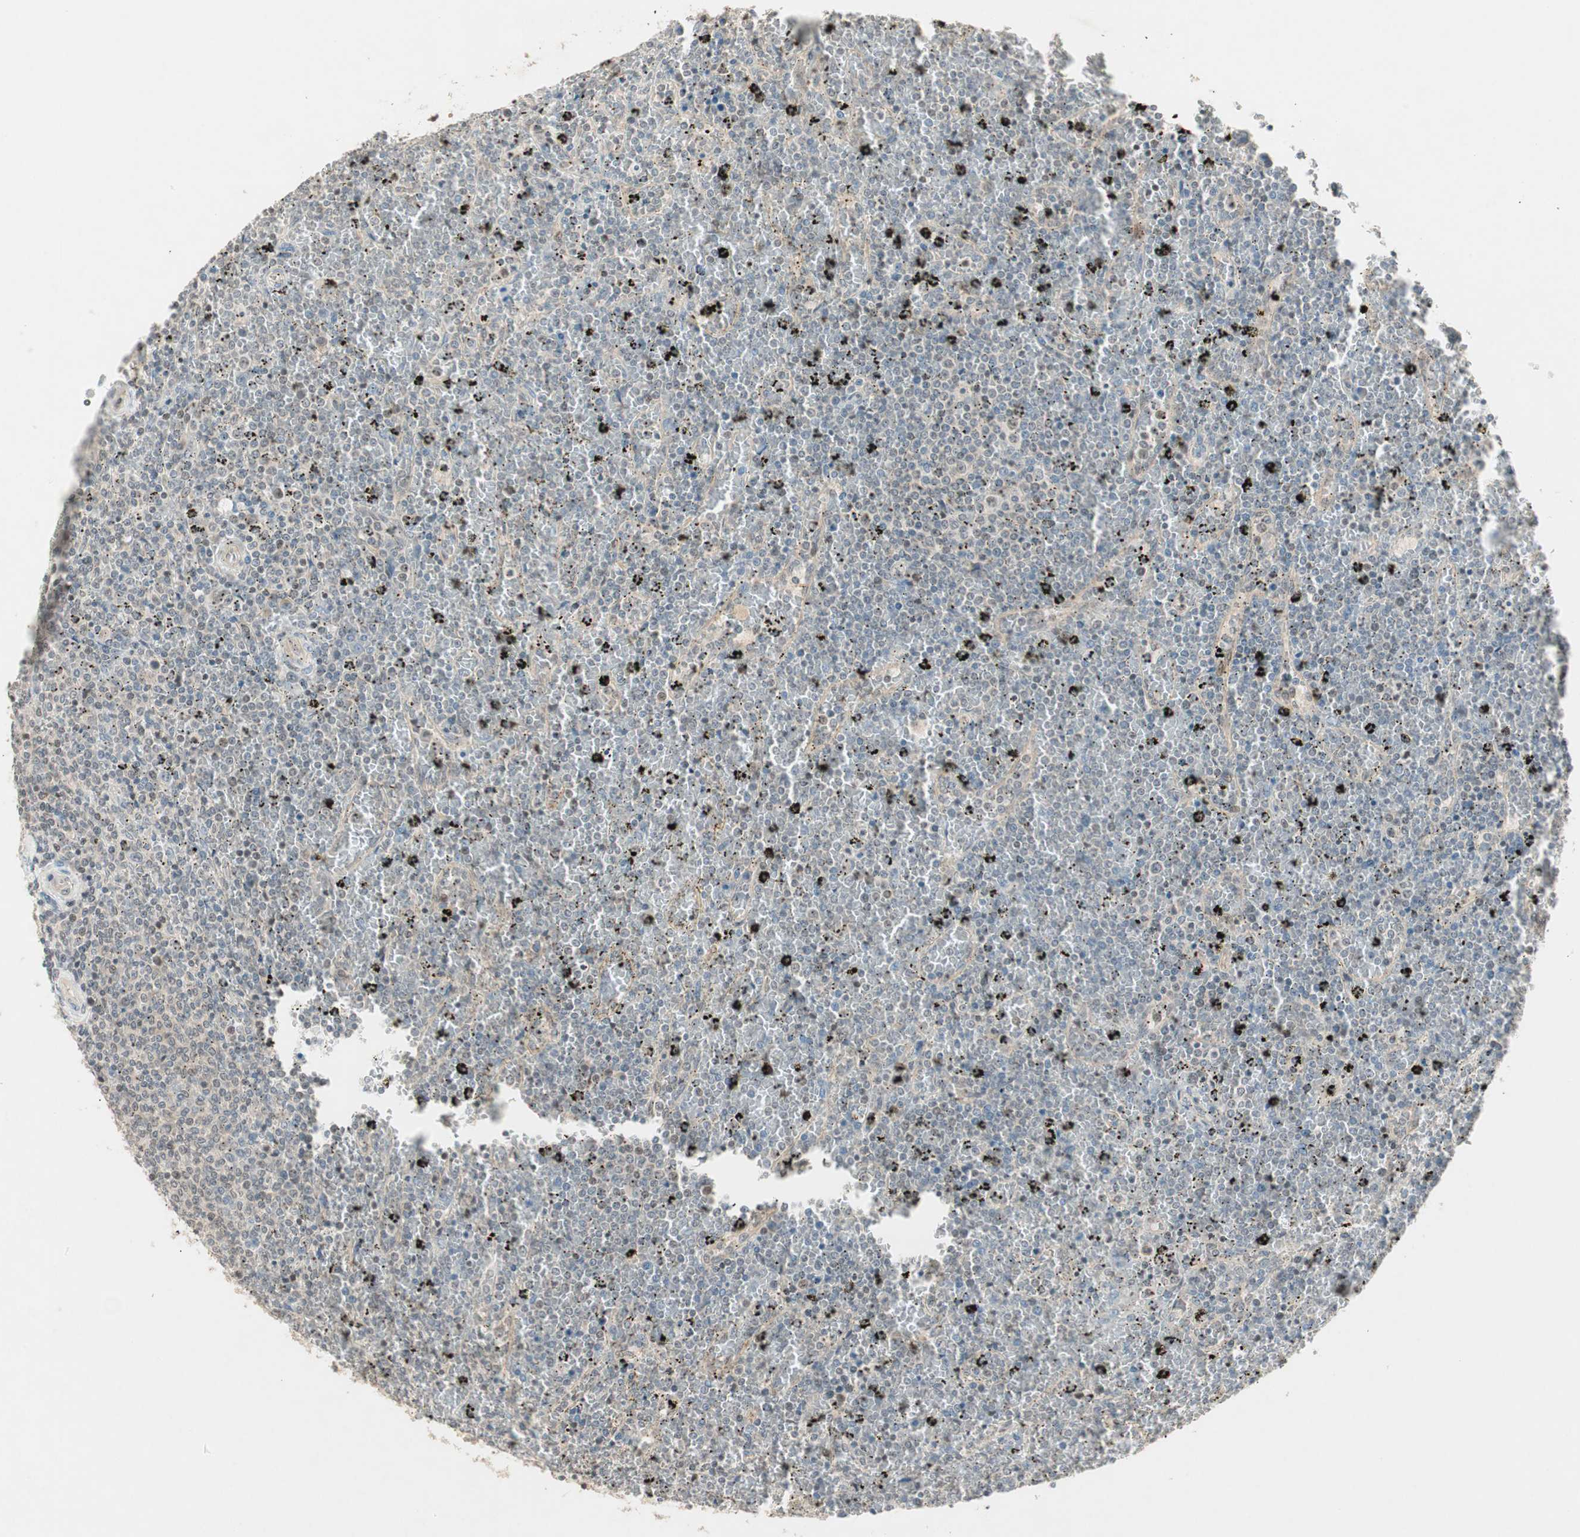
{"staining": {"intensity": "negative", "quantity": "none", "location": "none"}, "tissue": "lymphoma", "cell_type": "Tumor cells", "image_type": "cancer", "snomed": [{"axis": "morphology", "description": "Malignant lymphoma, non-Hodgkin's type, Low grade"}, {"axis": "topography", "description": "Spleen"}], "caption": "The histopathology image exhibits no staining of tumor cells in low-grade malignant lymphoma, non-Hodgkin's type. (DAB (3,3'-diaminobenzidine) immunohistochemistry (IHC) with hematoxylin counter stain).", "gene": "ACSL5", "patient": {"sex": "female", "age": 77}}